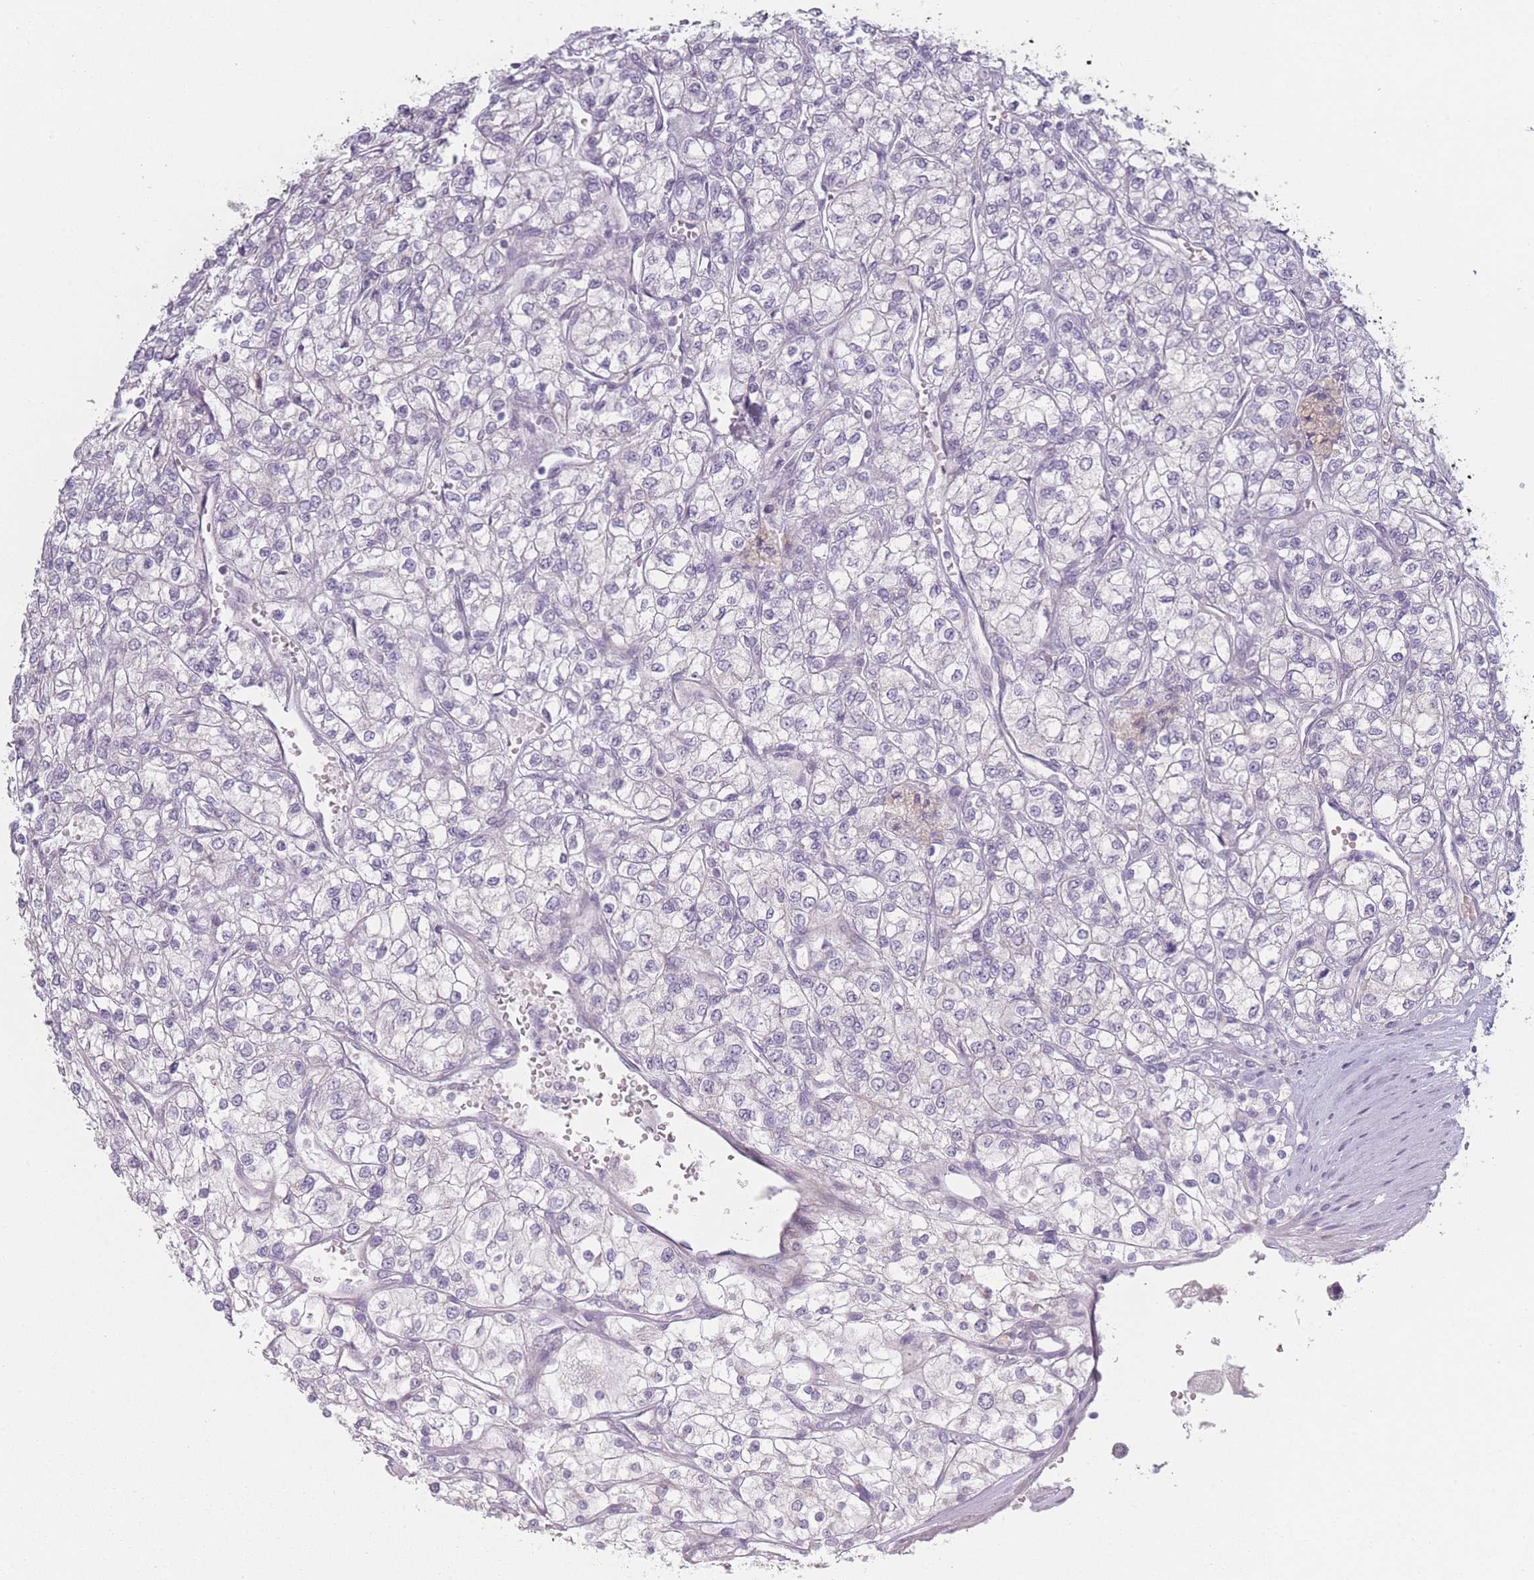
{"staining": {"intensity": "negative", "quantity": "none", "location": "none"}, "tissue": "renal cancer", "cell_type": "Tumor cells", "image_type": "cancer", "snomed": [{"axis": "morphology", "description": "Adenocarcinoma, NOS"}, {"axis": "topography", "description": "Kidney"}], "caption": "This is an immunohistochemistry (IHC) image of renal cancer (adenocarcinoma). There is no expression in tumor cells.", "gene": "RASL10B", "patient": {"sex": "male", "age": 80}}